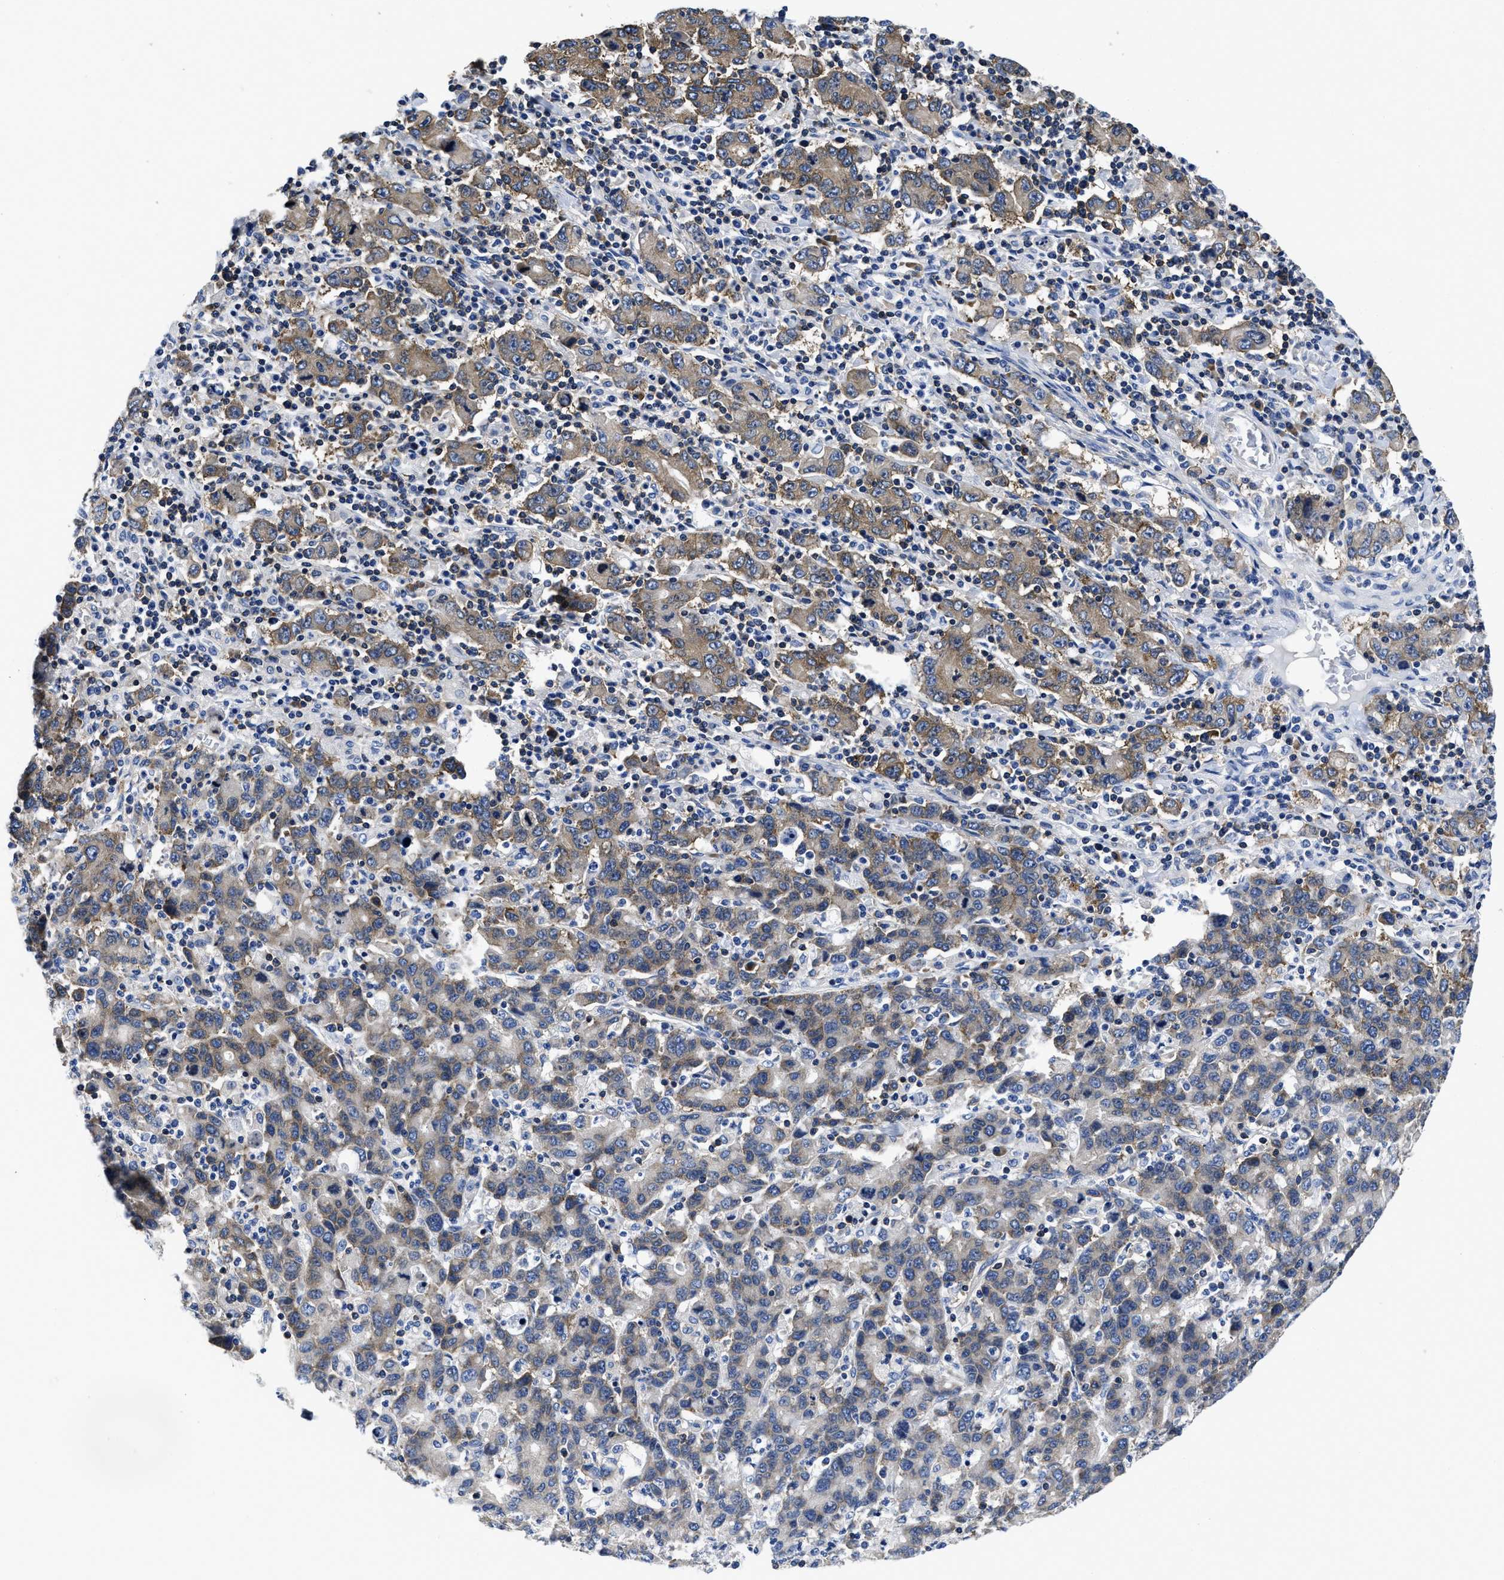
{"staining": {"intensity": "moderate", "quantity": ">75%", "location": "cytoplasmic/membranous"}, "tissue": "stomach cancer", "cell_type": "Tumor cells", "image_type": "cancer", "snomed": [{"axis": "morphology", "description": "Adenocarcinoma, NOS"}, {"axis": "topography", "description": "Stomach, upper"}], "caption": "Adenocarcinoma (stomach) tissue demonstrates moderate cytoplasmic/membranous positivity in about >75% of tumor cells", "gene": "YARS1", "patient": {"sex": "male", "age": 69}}